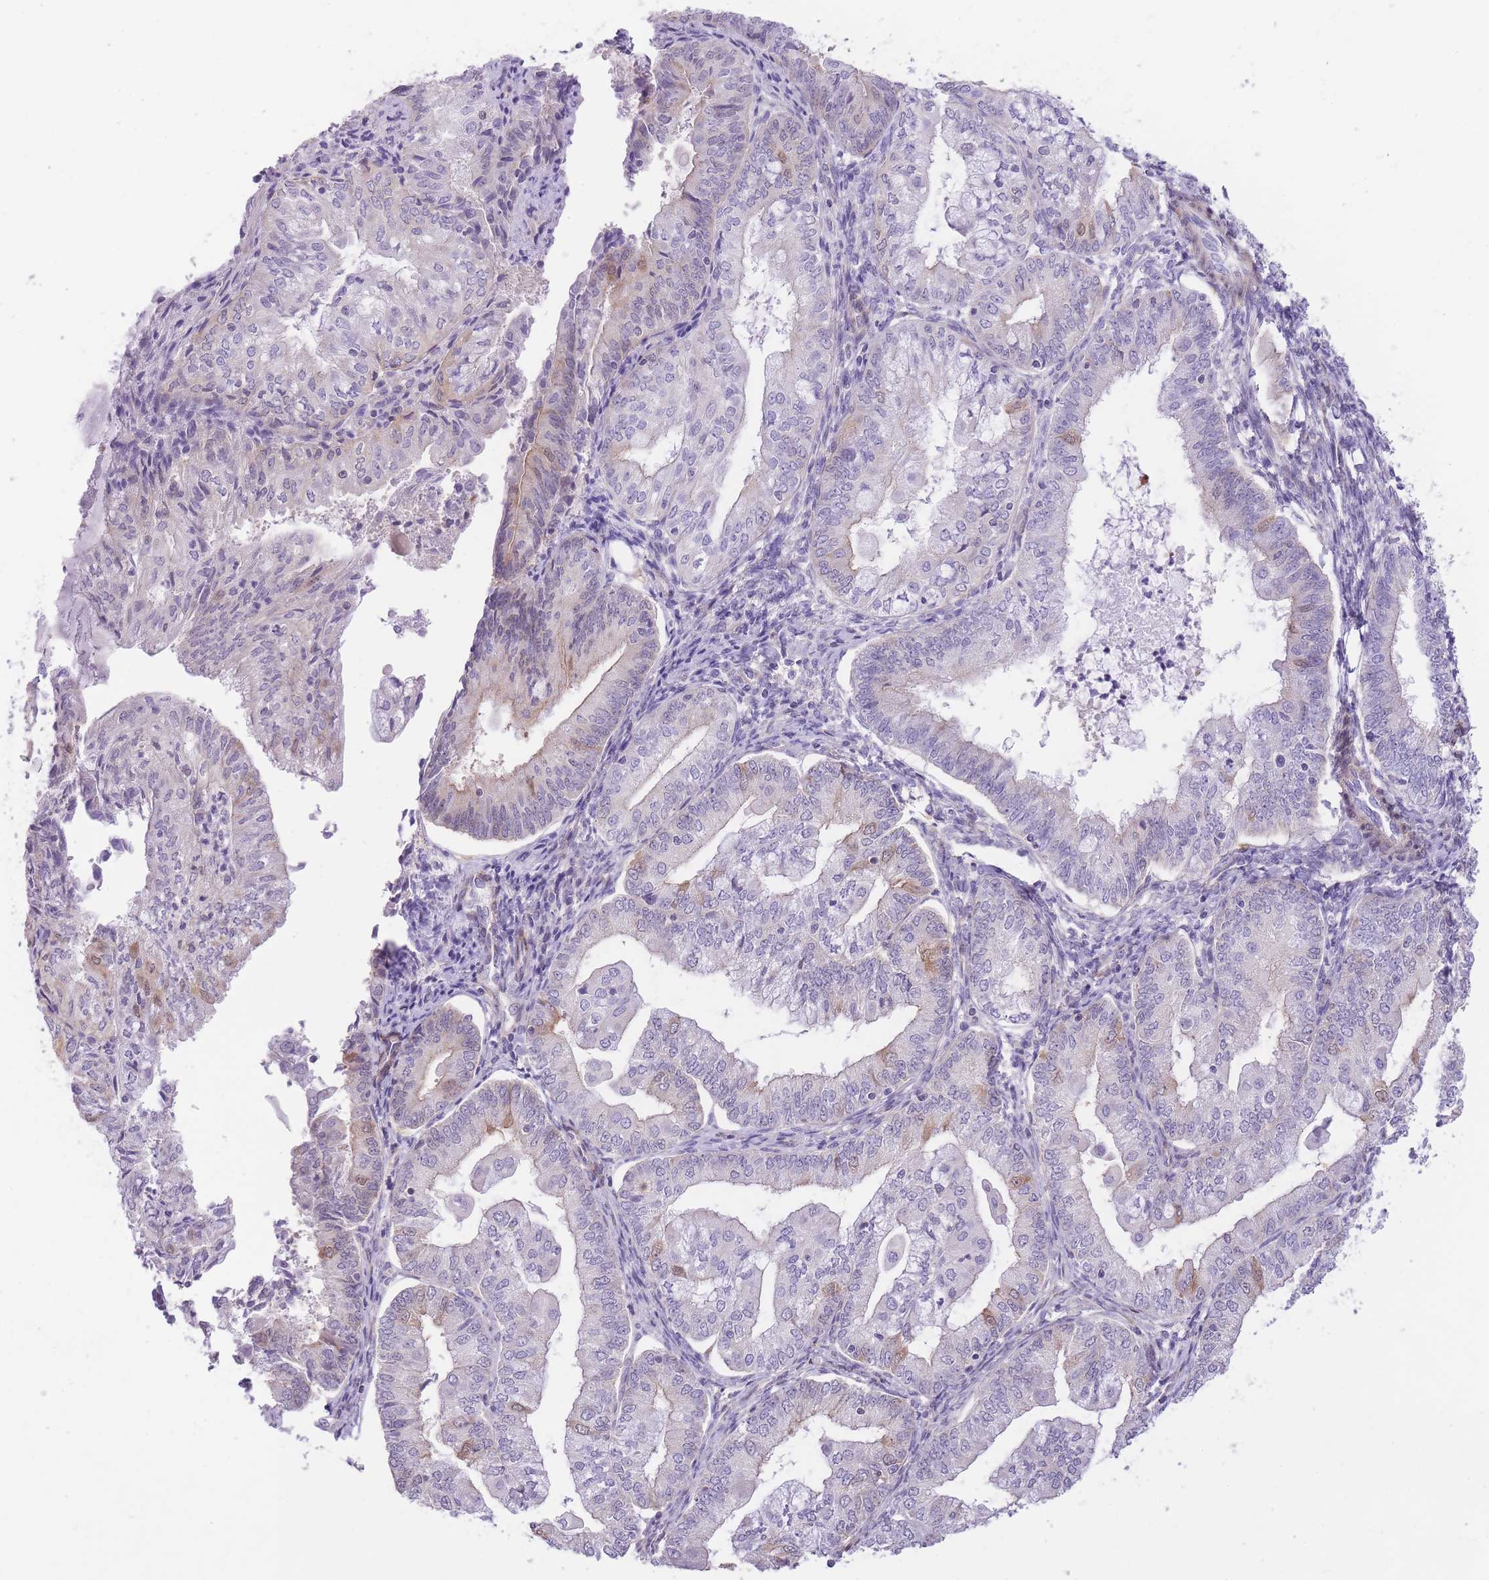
{"staining": {"intensity": "weak", "quantity": "<25%", "location": "cytoplasmic/membranous"}, "tissue": "endometrial cancer", "cell_type": "Tumor cells", "image_type": "cancer", "snomed": [{"axis": "morphology", "description": "Adenocarcinoma, NOS"}, {"axis": "topography", "description": "Endometrium"}], "caption": "This photomicrograph is of endometrial cancer (adenocarcinoma) stained with immunohistochemistry to label a protein in brown with the nuclei are counter-stained blue. There is no staining in tumor cells.", "gene": "OR11H12", "patient": {"sex": "female", "age": 55}}